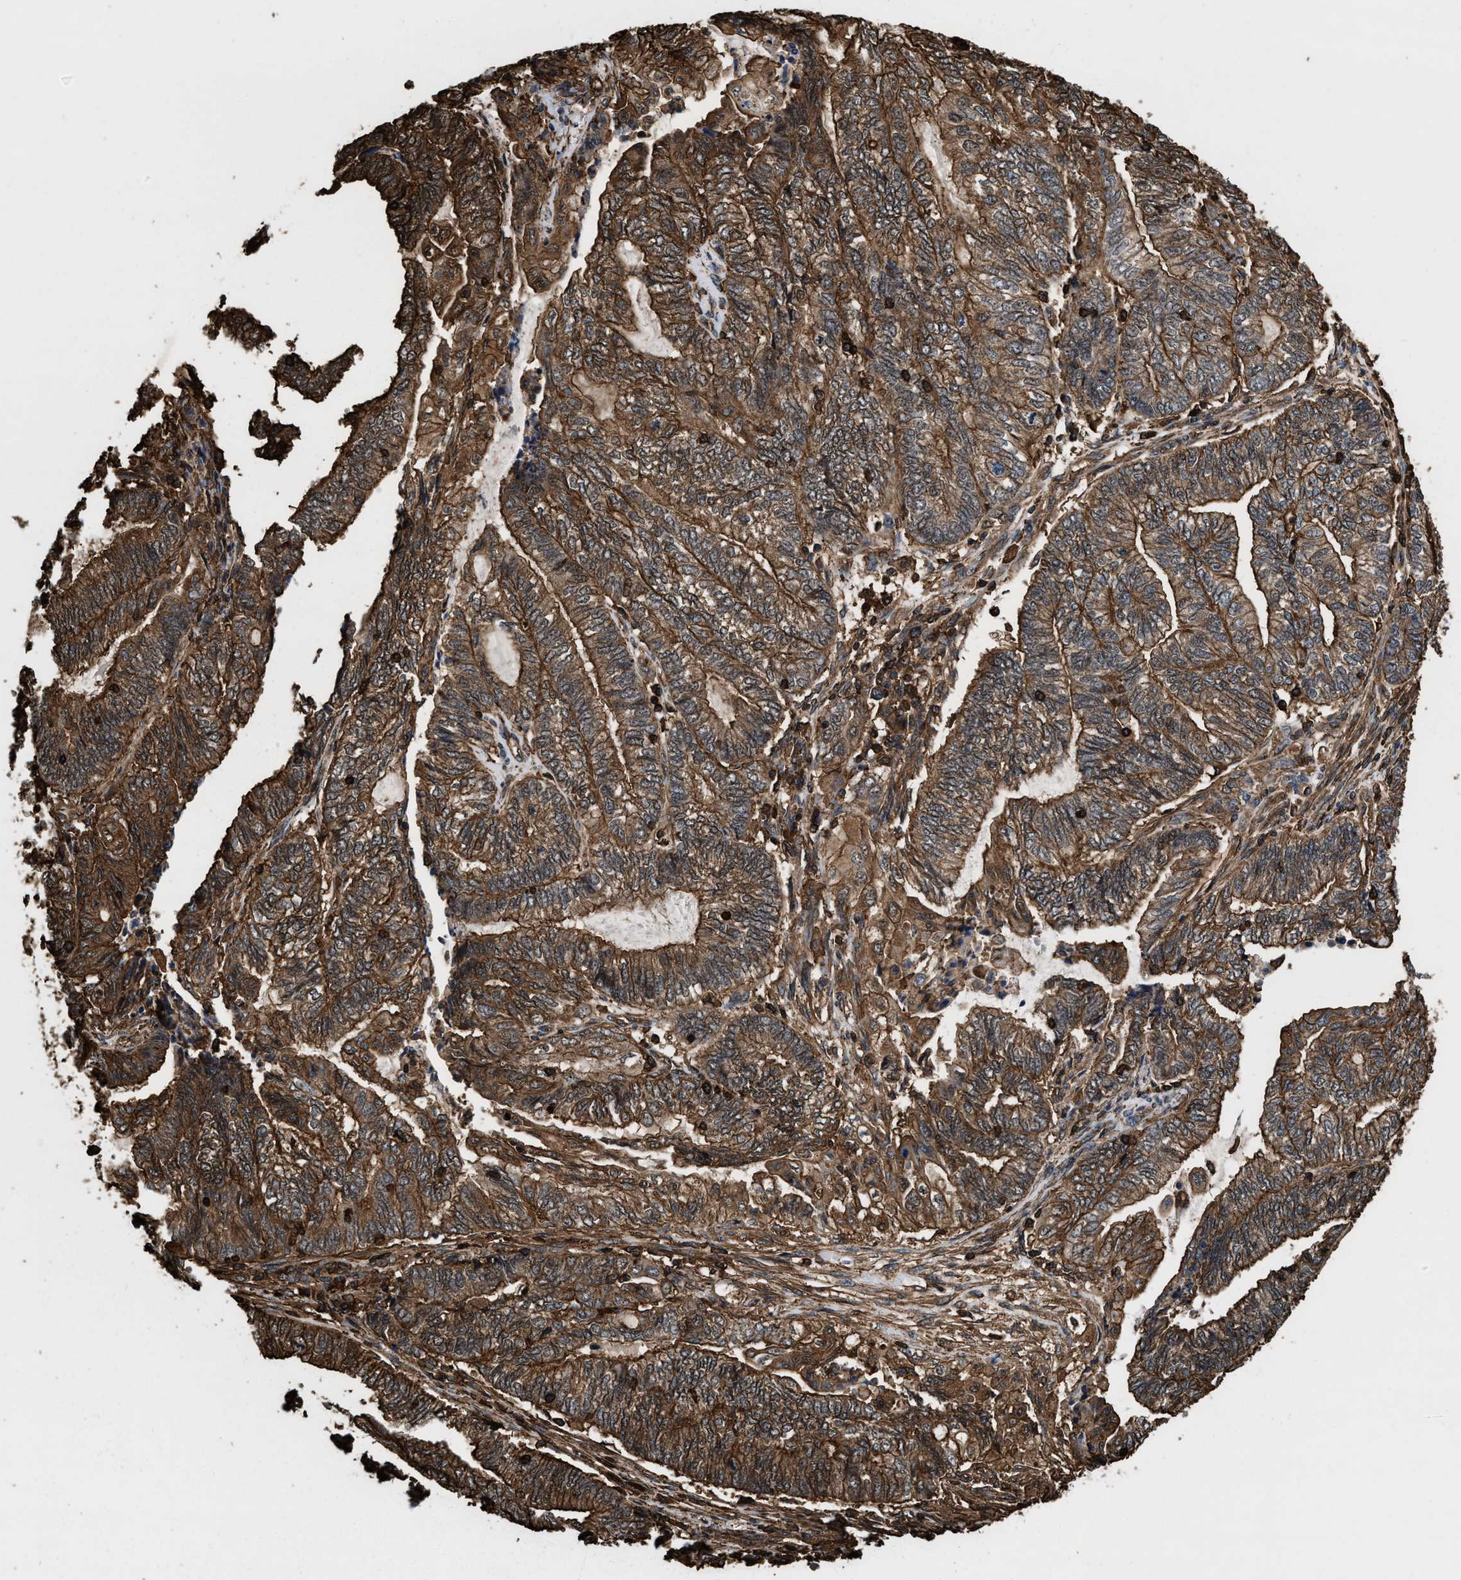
{"staining": {"intensity": "strong", "quantity": ">75%", "location": "cytoplasmic/membranous"}, "tissue": "endometrial cancer", "cell_type": "Tumor cells", "image_type": "cancer", "snomed": [{"axis": "morphology", "description": "Adenocarcinoma, NOS"}, {"axis": "topography", "description": "Uterus"}, {"axis": "topography", "description": "Endometrium"}], "caption": "Human endometrial cancer stained with a brown dye reveals strong cytoplasmic/membranous positive expression in about >75% of tumor cells.", "gene": "KBTBD2", "patient": {"sex": "female", "age": 70}}